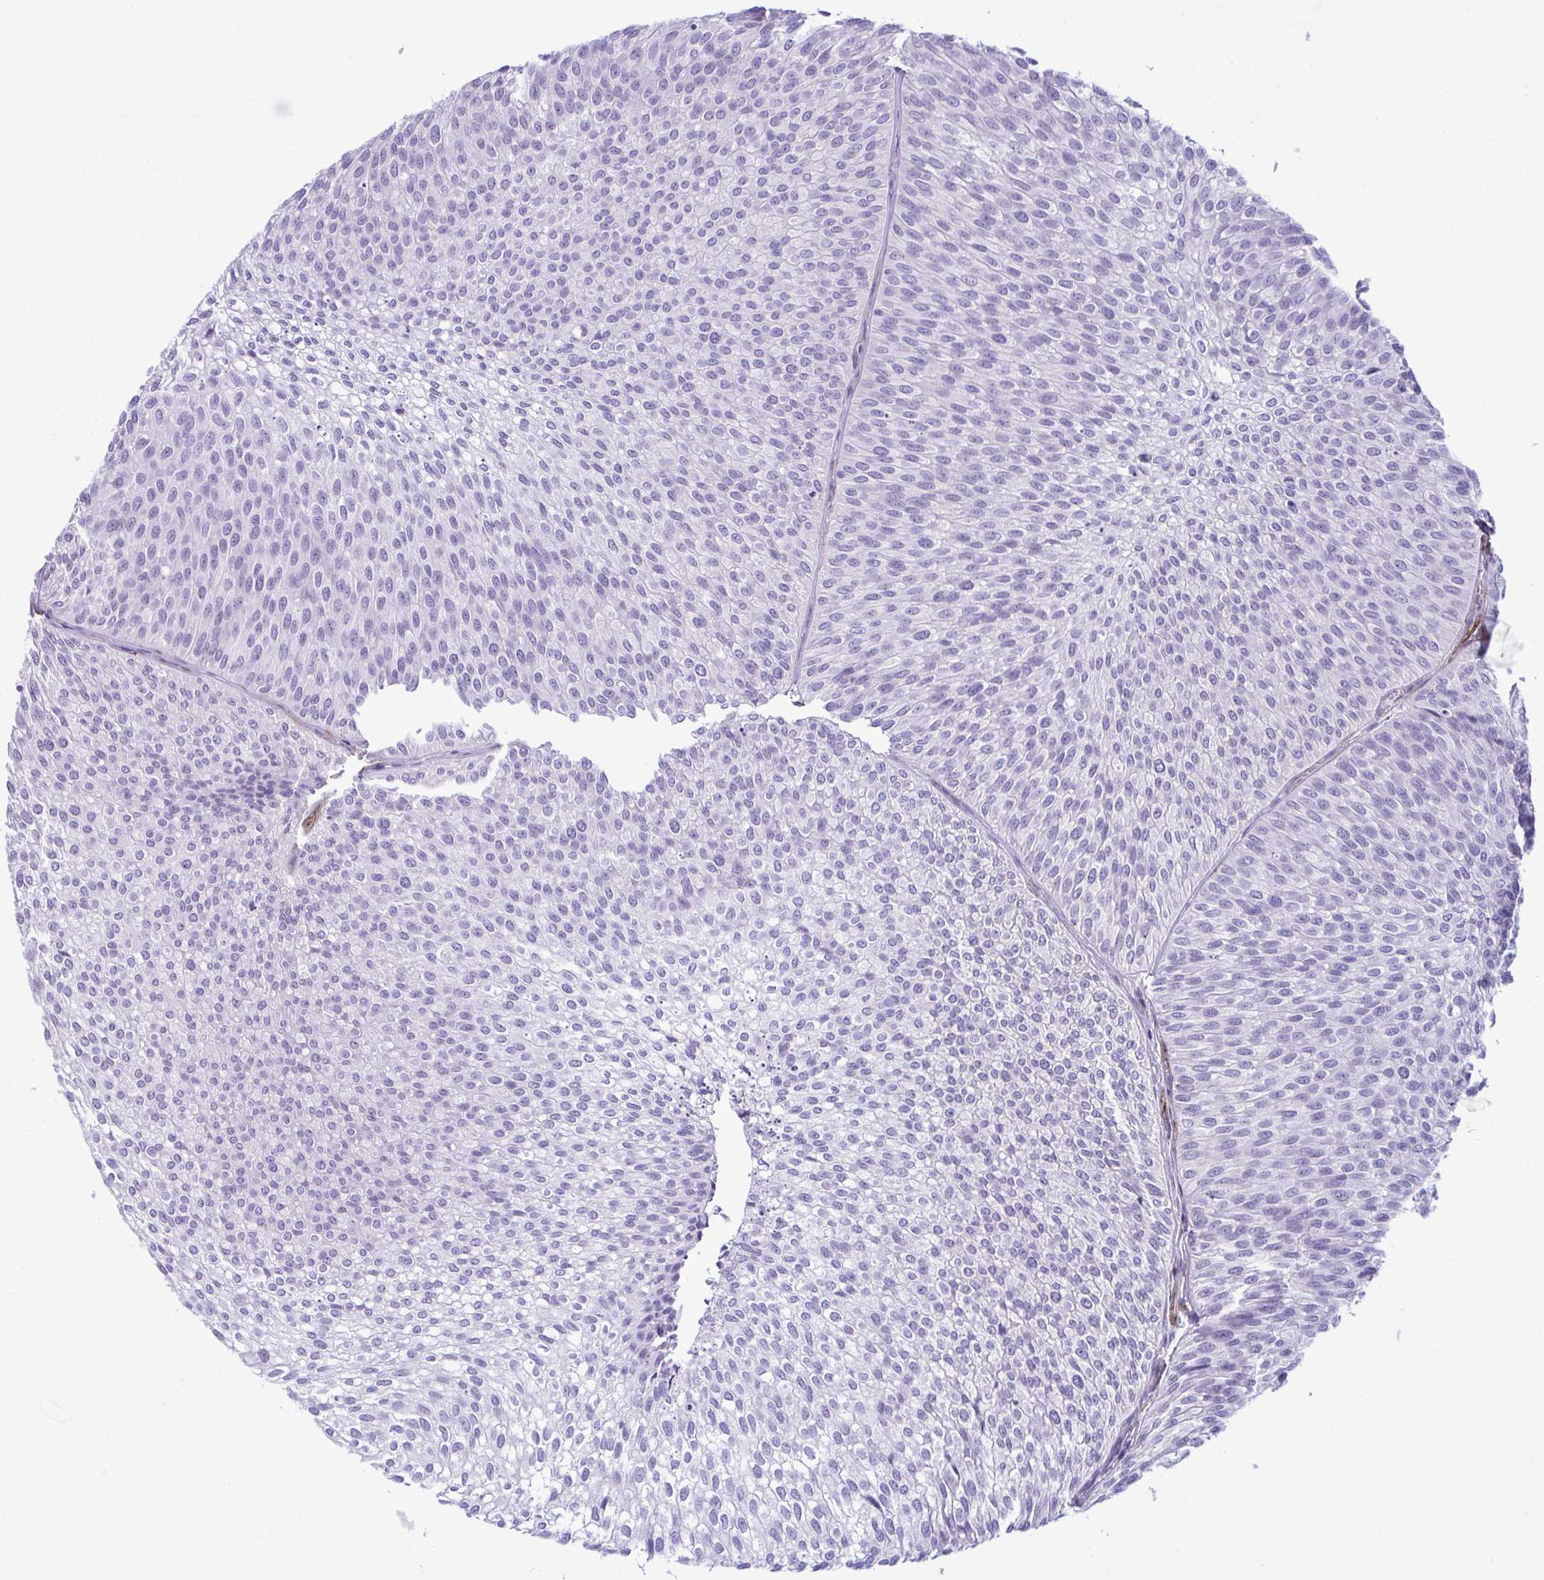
{"staining": {"intensity": "negative", "quantity": "none", "location": "none"}, "tissue": "urothelial cancer", "cell_type": "Tumor cells", "image_type": "cancer", "snomed": [{"axis": "morphology", "description": "Urothelial carcinoma, Low grade"}, {"axis": "topography", "description": "Urinary bladder"}], "caption": "Photomicrograph shows no significant protein positivity in tumor cells of urothelial cancer.", "gene": "SYNPO2L", "patient": {"sex": "male", "age": 91}}